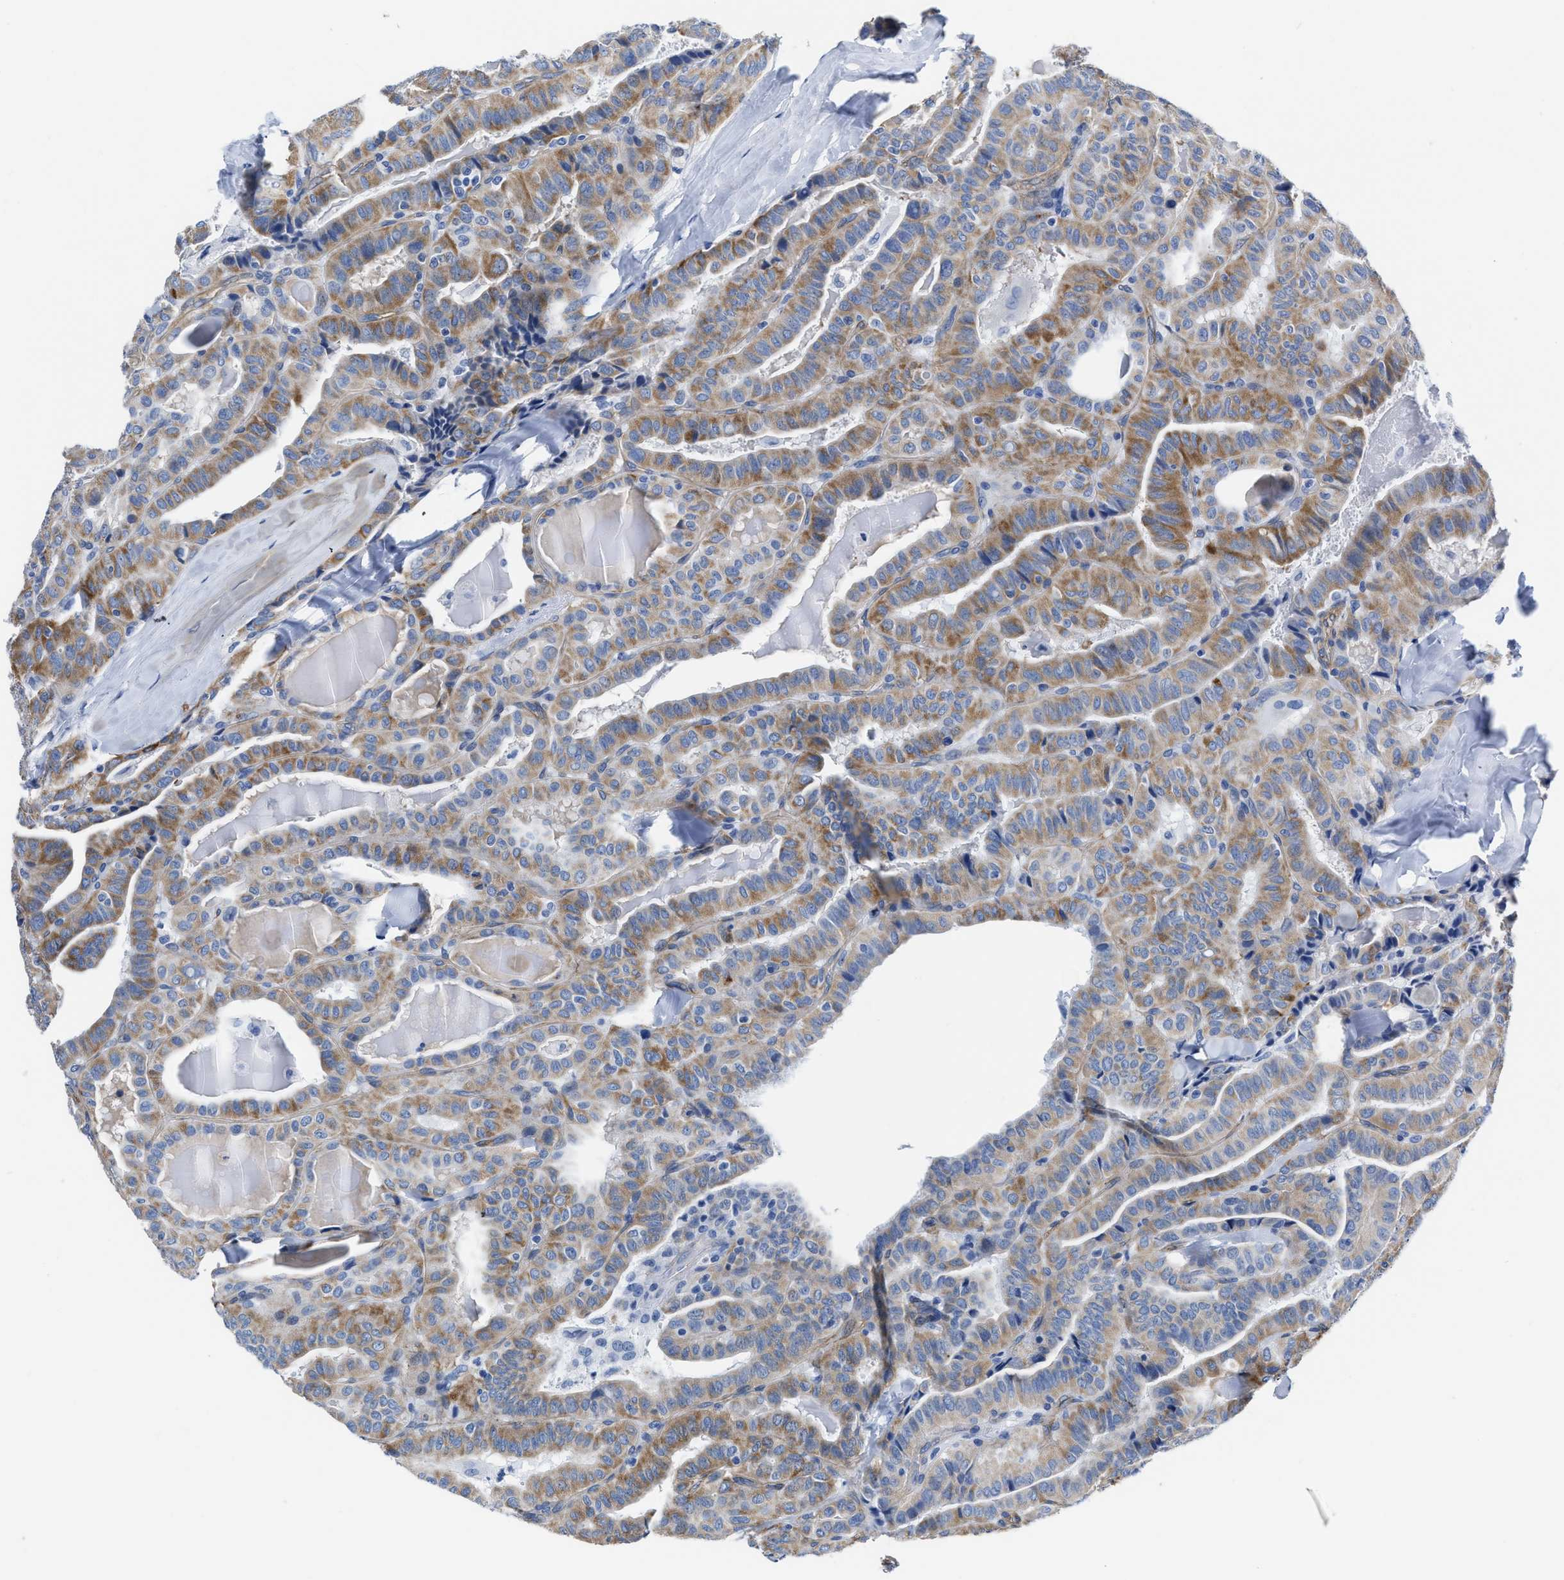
{"staining": {"intensity": "moderate", "quantity": ">75%", "location": "cytoplasmic/membranous"}, "tissue": "thyroid cancer", "cell_type": "Tumor cells", "image_type": "cancer", "snomed": [{"axis": "morphology", "description": "Papillary adenocarcinoma, NOS"}, {"axis": "topography", "description": "Thyroid gland"}], "caption": "Brown immunohistochemical staining in papillary adenocarcinoma (thyroid) reveals moderate cytoplasmic/membranous expression in about >75% of tumor cells. The protein of interest is shown in brown color, while the nuclei are stained blue.", "gene": "KCNMB3", "patient": {"sex": "male", "age": 77}}